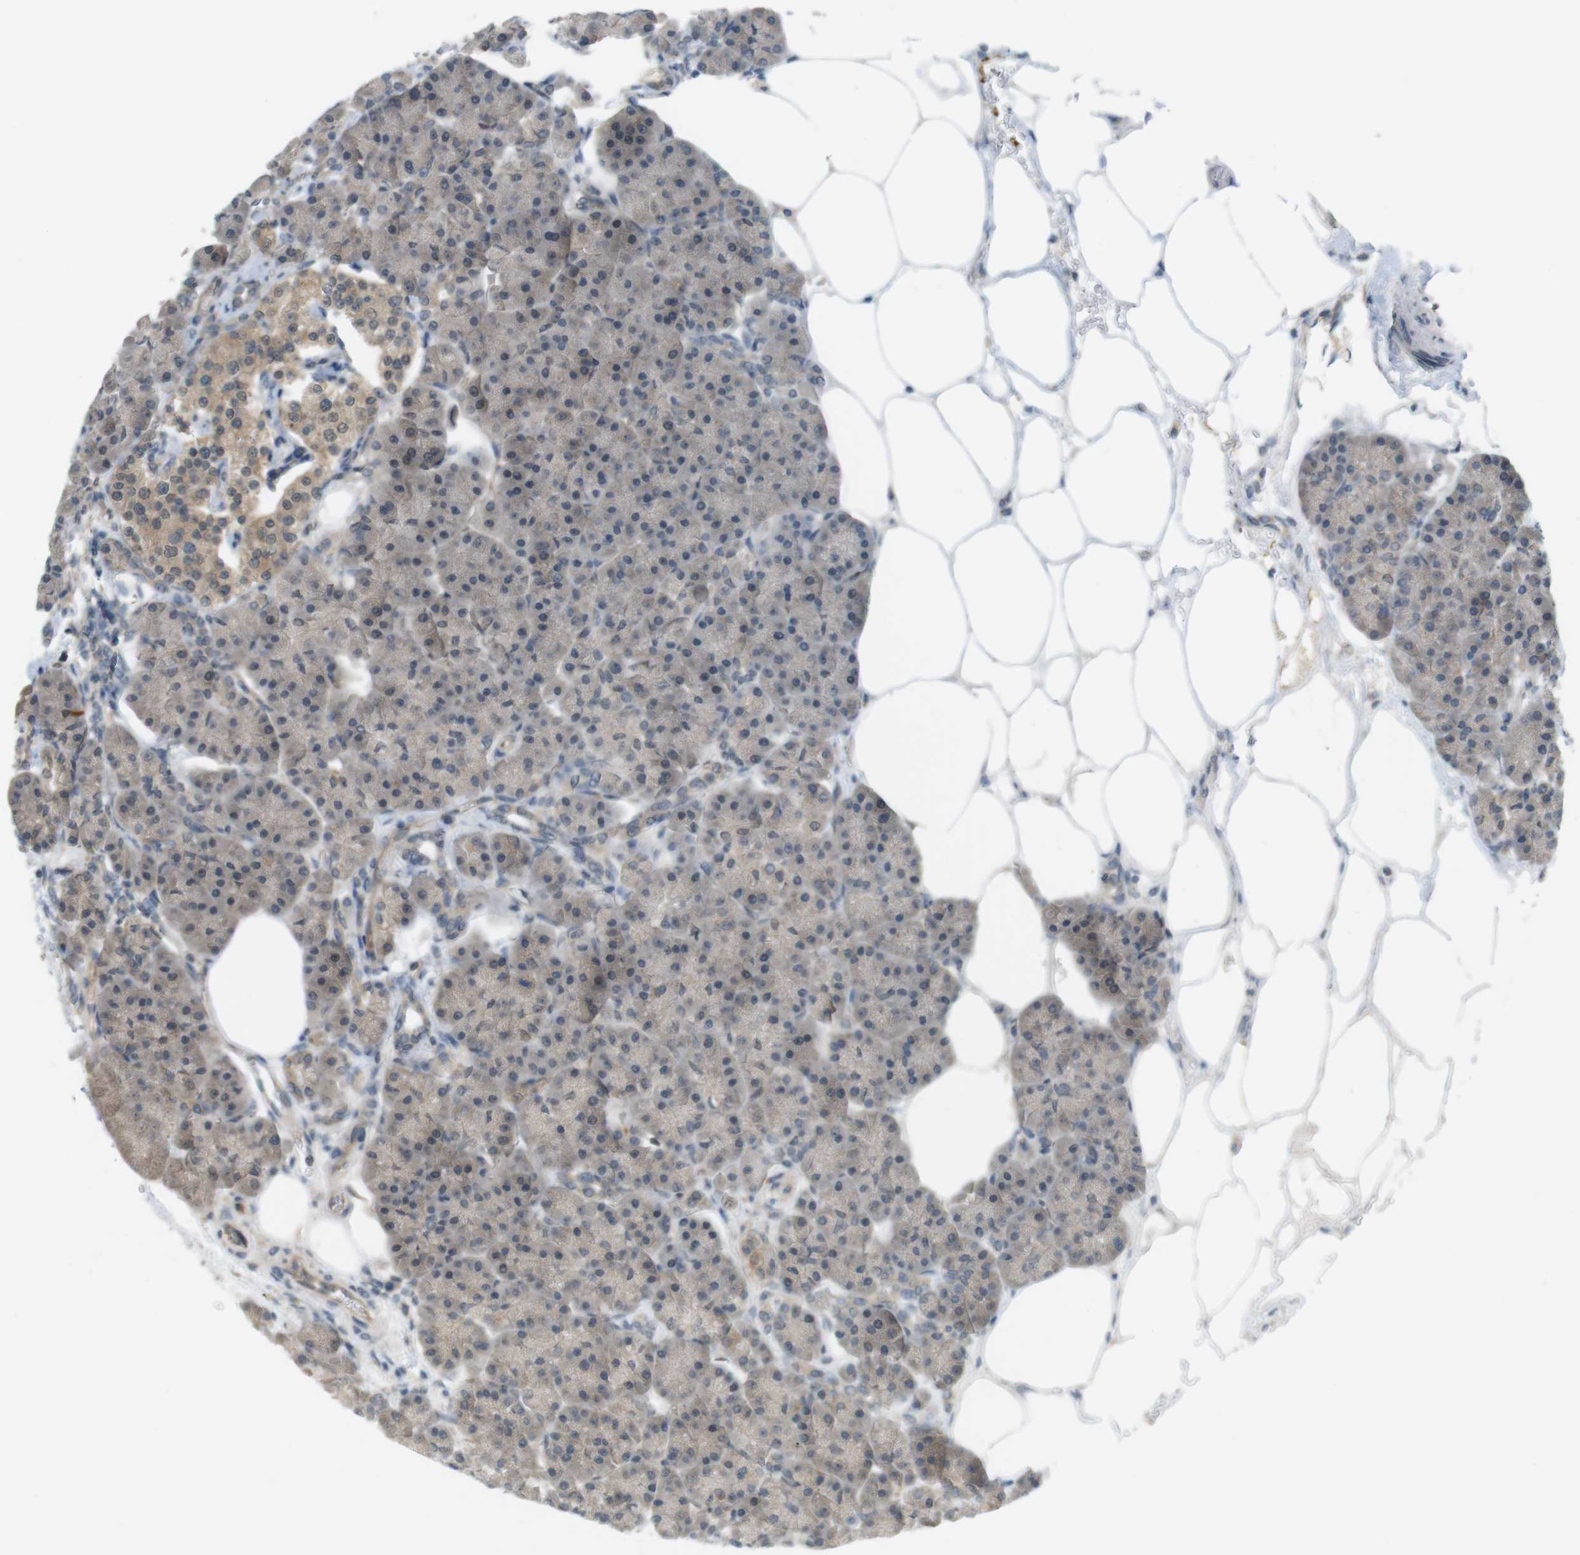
{"staining": {"intensity": "weak", "quantity": "<25%", "location": "cytoplasmic/membranous"}, "tissue": "pancreas", "cell_type": "Exocrine glandular cells", "image_type": "normal", "snomed": [{"axis": "morphology", "description": "Normal tissue, NOS"}, {"axis": "topography", "description": "Pancreas"}], "caption": "Immunohistochemistry (IHC) of normal human pancreas demonstrates no expression in exocrine glandular cells. (Immunohistochemistry (IHC), brightfield microscopy, high magnification).", "gene": "ZDHHC20", "patient": {"sex": "female", "age": 70}}